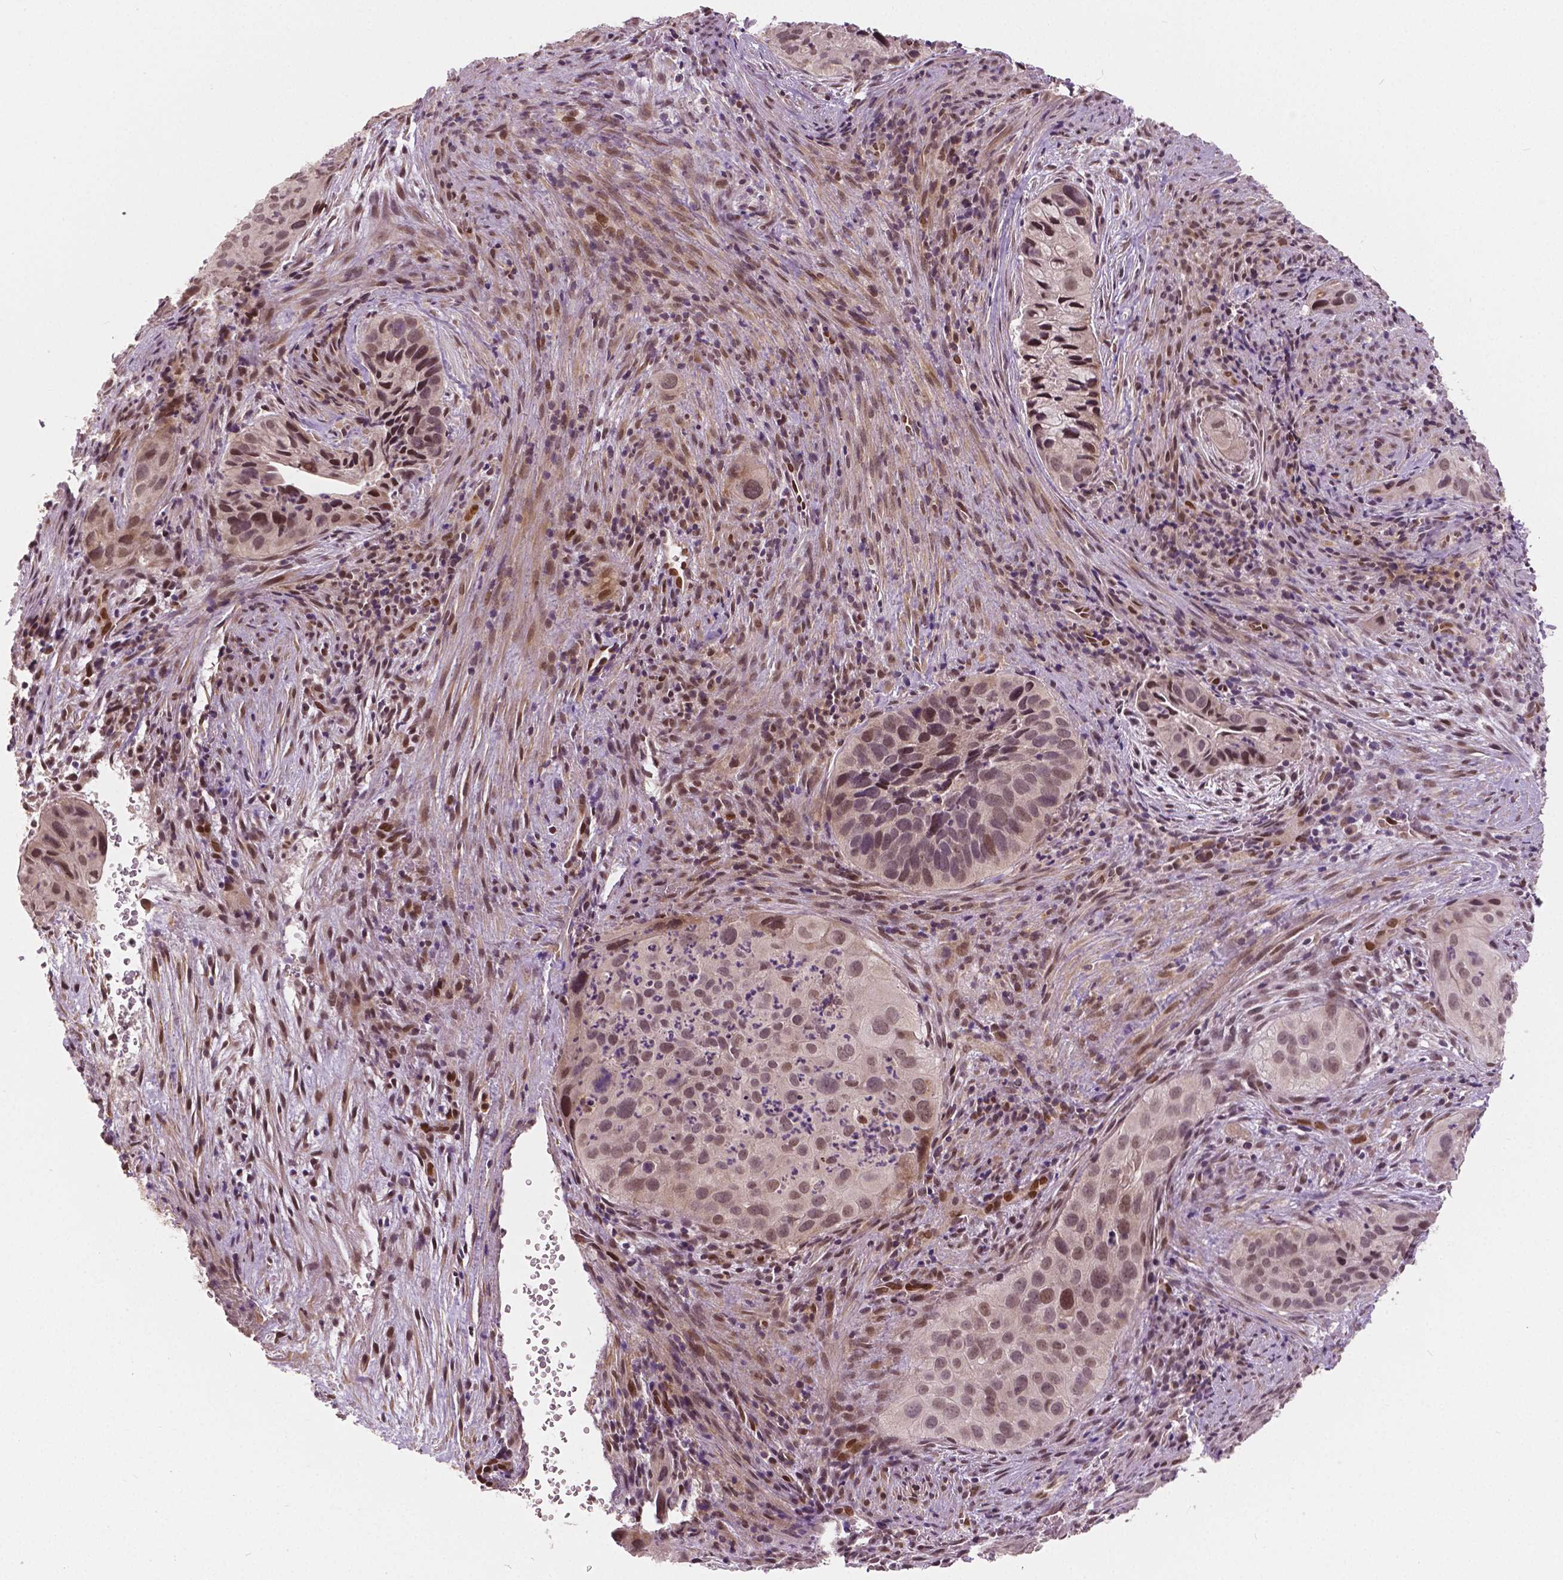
{"staining": {"intensity": "weak", "quantity": "25%-75%", "location": "nuclear"}, "tissue": "cervical cancer", "cell_type": "Tumor cells", "image_type": "cancer", "snomed": [{"axis": "morphology", "description": "Squamous cell carcinoma, NOS"}, {"axis": "topography", "description": "Cervix"}], "caption": "The micrograph exhibits a brown stain indicating the presence of a protein in the nuclear of tumor cells in cervical squamous cell carcinoma.", "gene": "HMBOX1", "patient": {"sex": "female", "age": 38}}